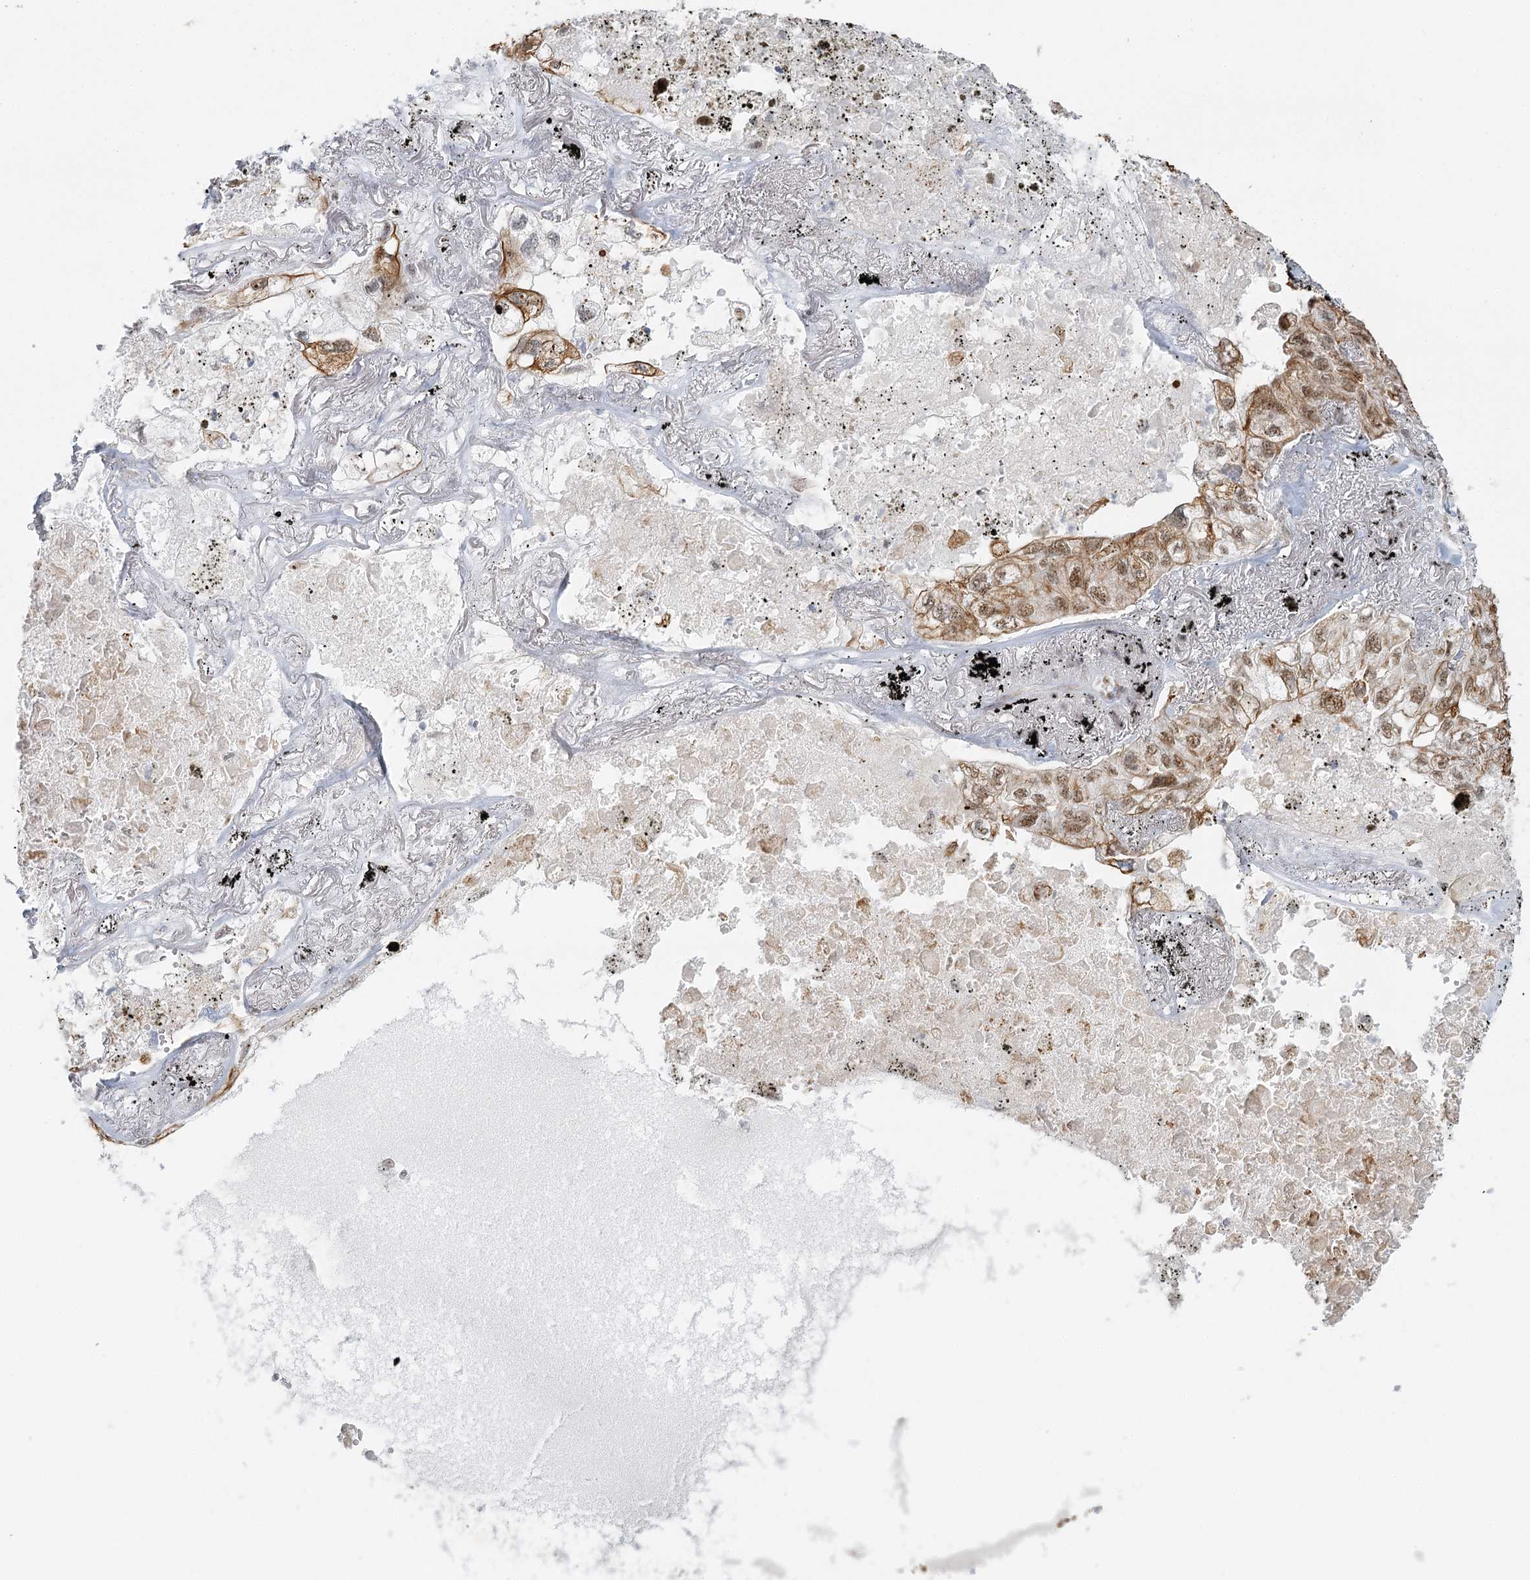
{"staining": {"intensity": "moderate", "quantity": ">75%", "location": "cytoplasmic/membranous,nuclear"}, "tissue": "lung cancer", "cell_type": "Tumor cells", "image_type": "cancer", "snomed": [{"axis": "morphology", "description": "Adenocarcinoma, NOS"}, {"axis": "topography", "description": "Lung"}], "caption": "Approximately >75% of tumor cells in lung cancer (adenocarcinoma) reveal moderate cytoplasmic/membranous and nuclear protein expression as visualized by brown immunohistochemical staining.", "gene": "U2SURP", "patient": {"sex": "male", "age": 65}}